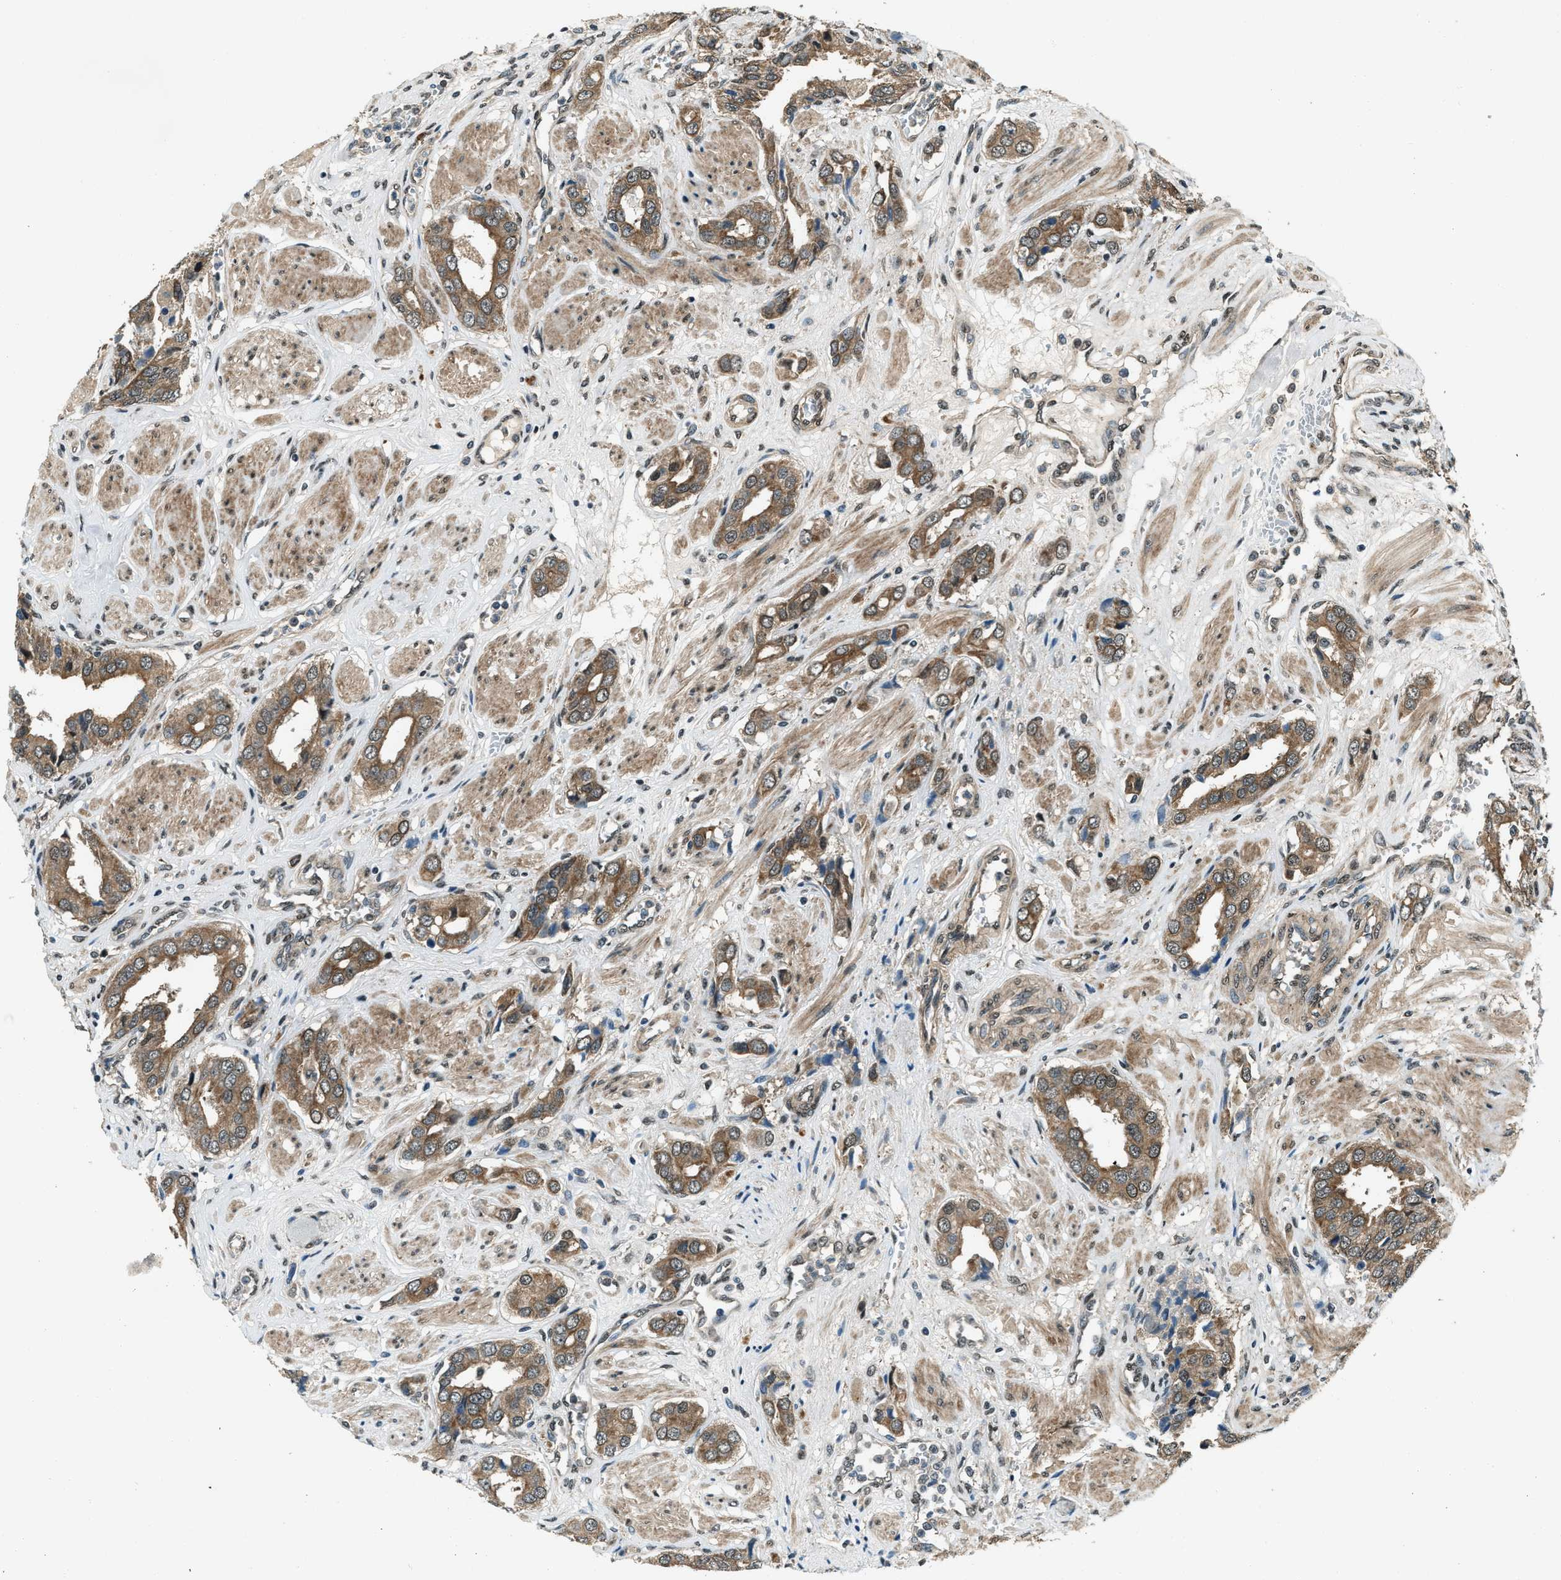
{"staining": {"intensity": "moderate", "quantity": ">75%", "location": "cytoplasmic/membranous"}, "tissue": "prostate cancer", "cell_type": "Tumor cells", "image_type": "cancer", "snomed": [{"axis": "morphology", "description": "Adenocarcinoma, High grade"}, {"axis": "topography", "description": "Prostate"}], "caption": "IHC of high-grade adenocarcinoma (prostate) demonstrates medium levels of moderate cytoplasmic/membranous expression in approximately >75% of tumor cells.", "gene": "SVIL", "patient": {"sex": "male", "age": 52}}